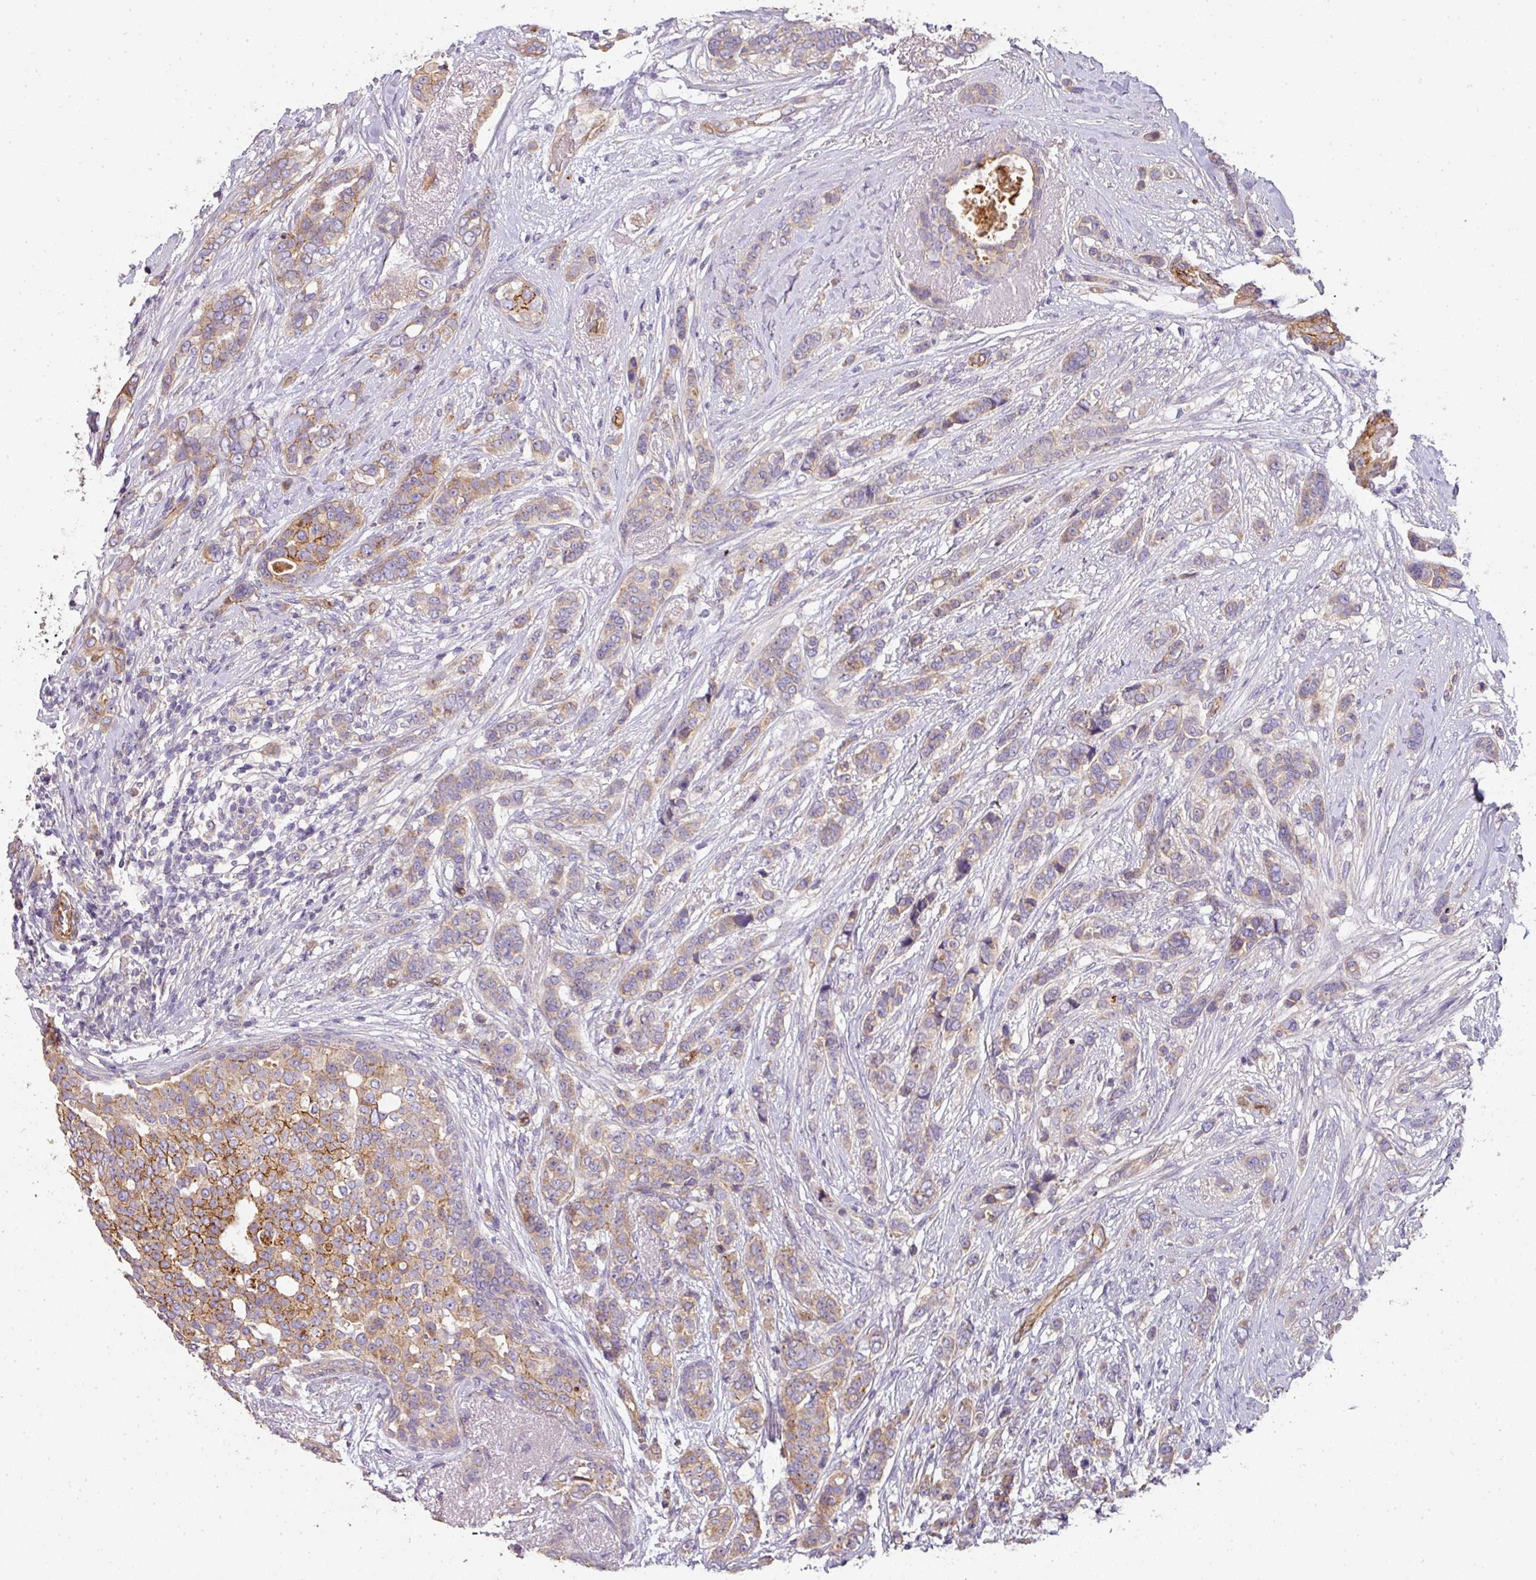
{"staining": {"intensity": "moderate", "quantity": "<25%", "location": "cytoplasmic/membranous"}, "tissue": "breast cancer", "cell_type": "Tumor cells", "image_type": "cancer", "snomed": [{"axis": "morphology", "description": "Lobular carcinoma"}, {"axis": "topography", "description": "Breast"}], "caption": "DAB immunohistochemical staining of lobular carcinoma (breast) displays moderate cytoplasmic/membranous protein staining in about <25% of tumor cells. (brown staining indicates protein expression, while blue staining denotes nuclei).", "gene": "PCDH1", "patient": {"sex": "female", "age": 51}}